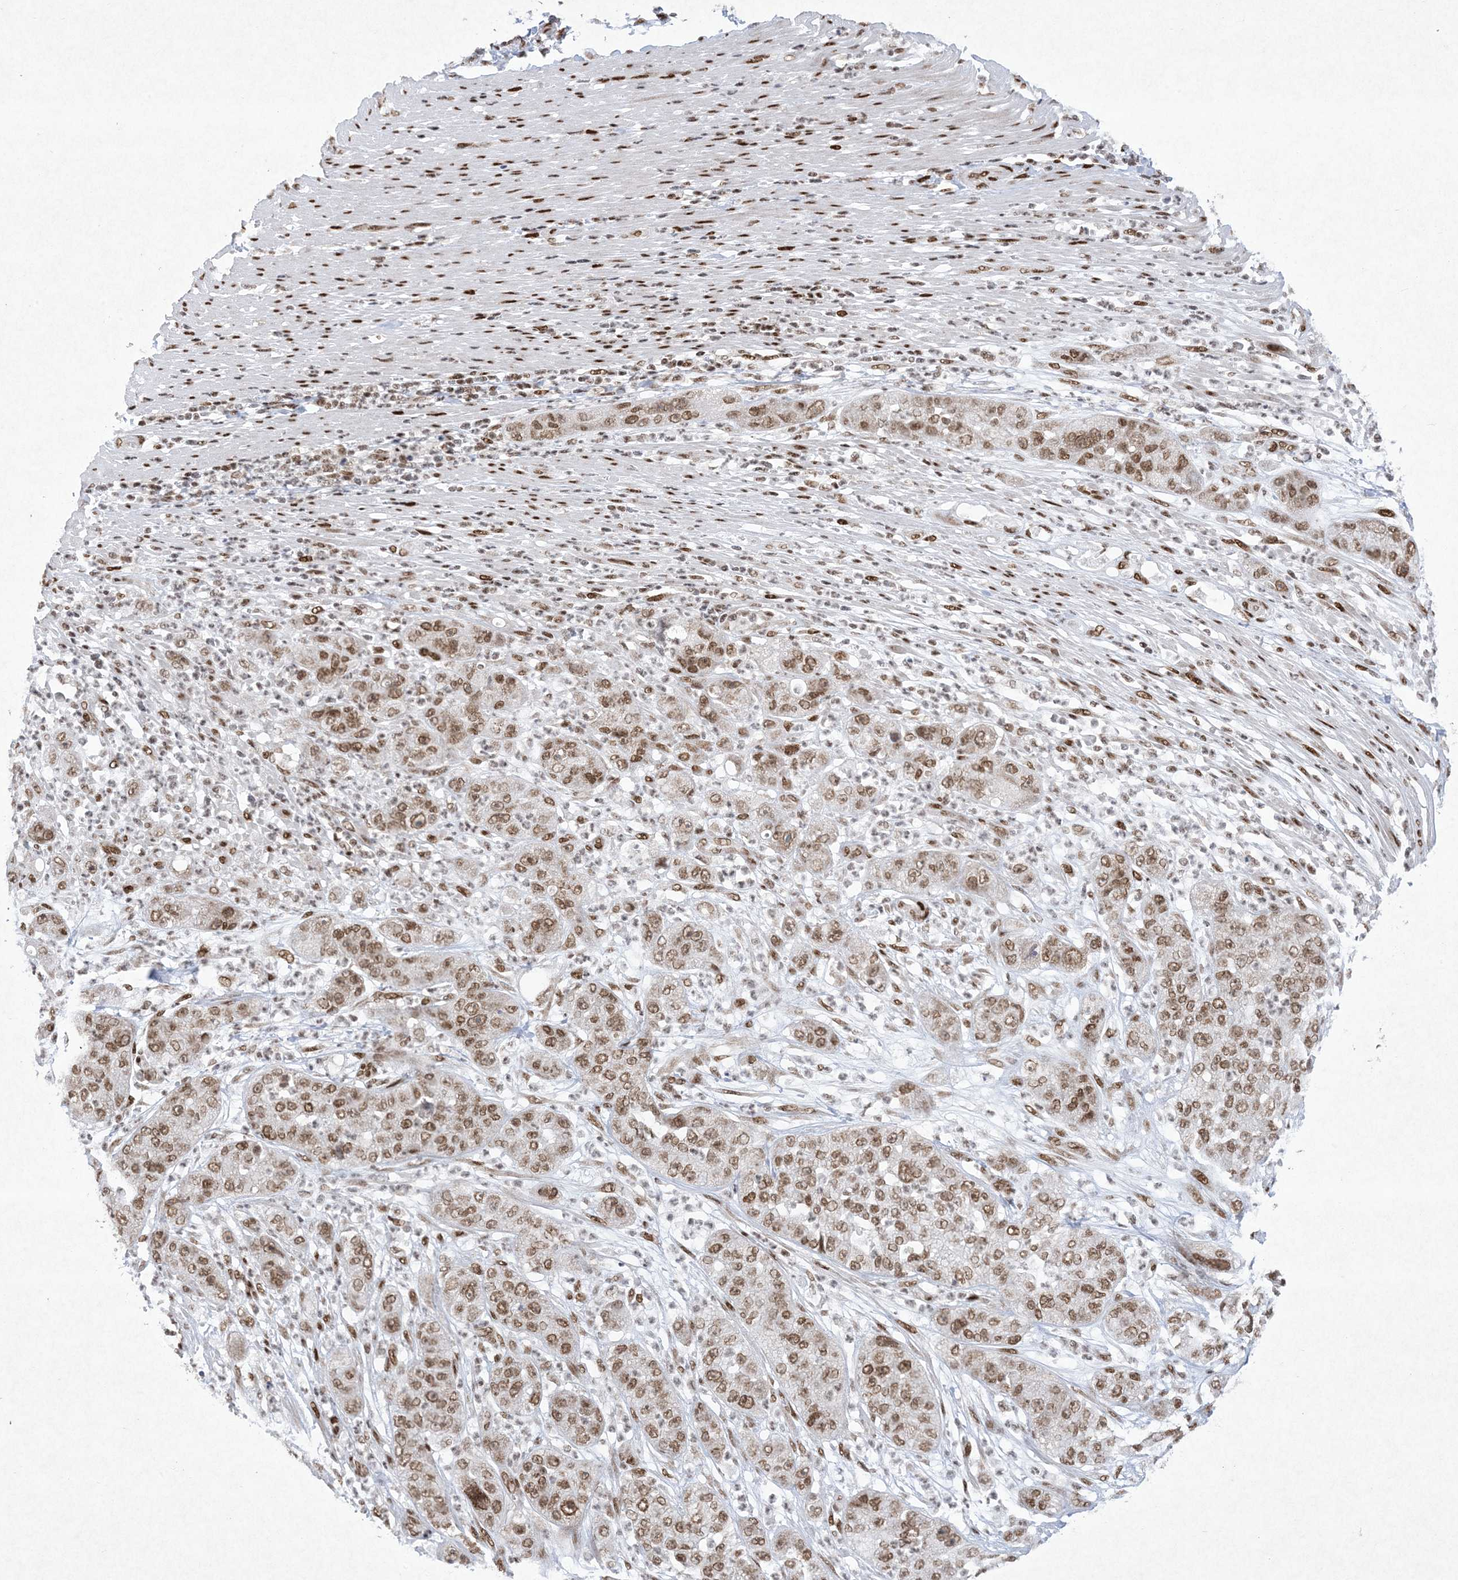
{"staining": {"intensity": "moderate", "quantity": ">75%", "location": "nuclear"}, "tissue": "pancreatic cancer", "cell_type": "Tumor cells", "image_type": "cancer", "snomed": [{"axis": "morphology", "description": "Adenocarcinoma, NOS"}, {"axis": "topography", "description": "Pancreas"}], "caption": "An image of human pancreatic adenocarcinoma stained for a protein demonstrates moderate nuclear brown staining in tumor cells.", "gene": "PKNOX2", "patient": {"sex": "female", "age": 78}}